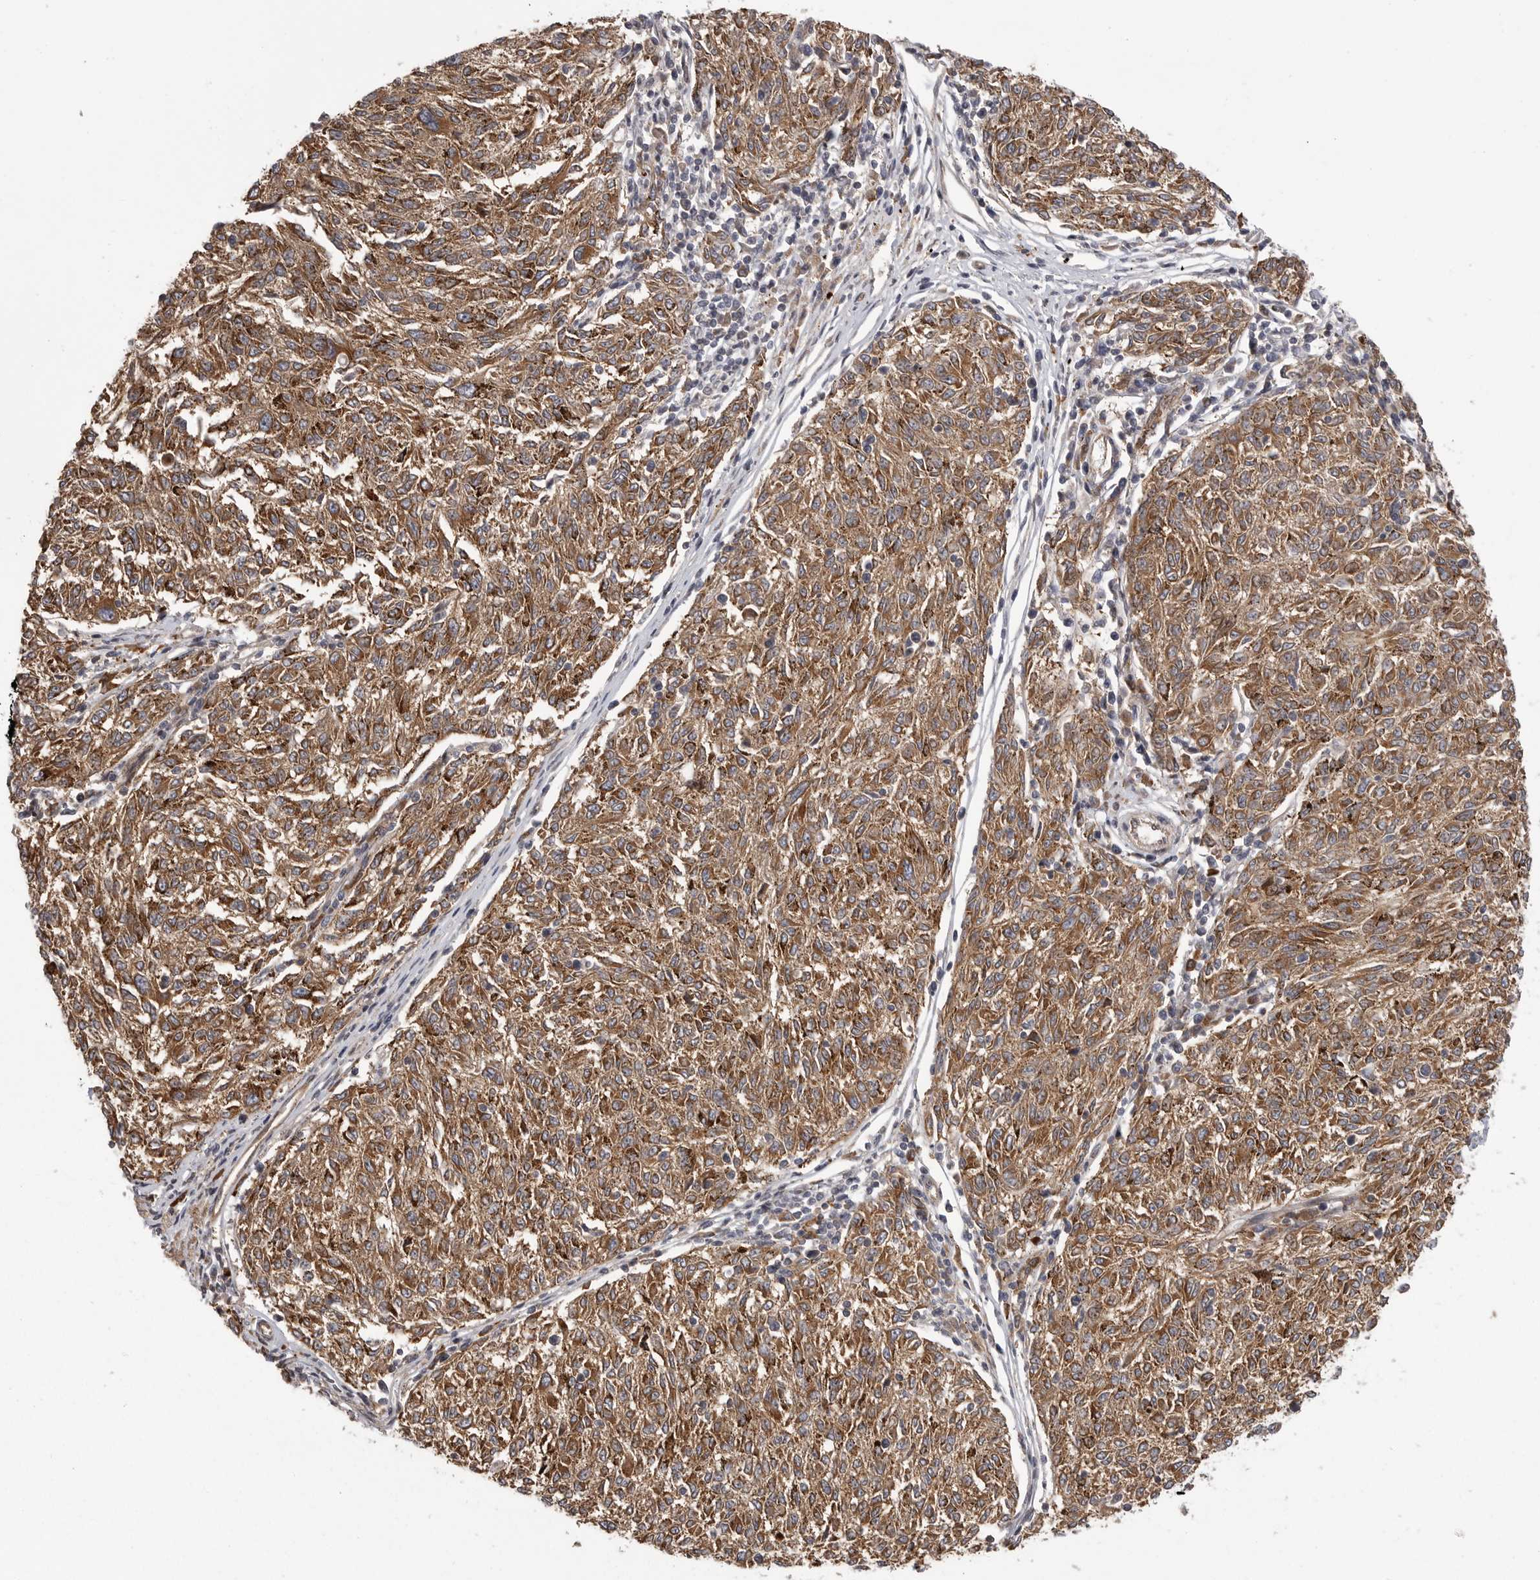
{"staining": {"intensity": "moderate", "quantity": ">75%", "location": "cytoplasmic/membranous"}, "tissue": "melanoma", "cell_type": "Tumor cells", "image_type": "cancer", "snomed": [{"axis": "morphology", "description": "Malignant melanoma, NOS"}, {"axis": "topography", "description": "Skin"}], "caption": "Immunohistochemistry (IHC) image of neoplastic tissue: malignant melanoma stained using IHC displays medium levels of moderate protein expression localized specifically in the cytoplasmic/membranous of tumor cells, appearing as a cytoplasmic/membranous brown color.", "gene": "OXR1", "patient": {"sex": "female", "age": 72}}